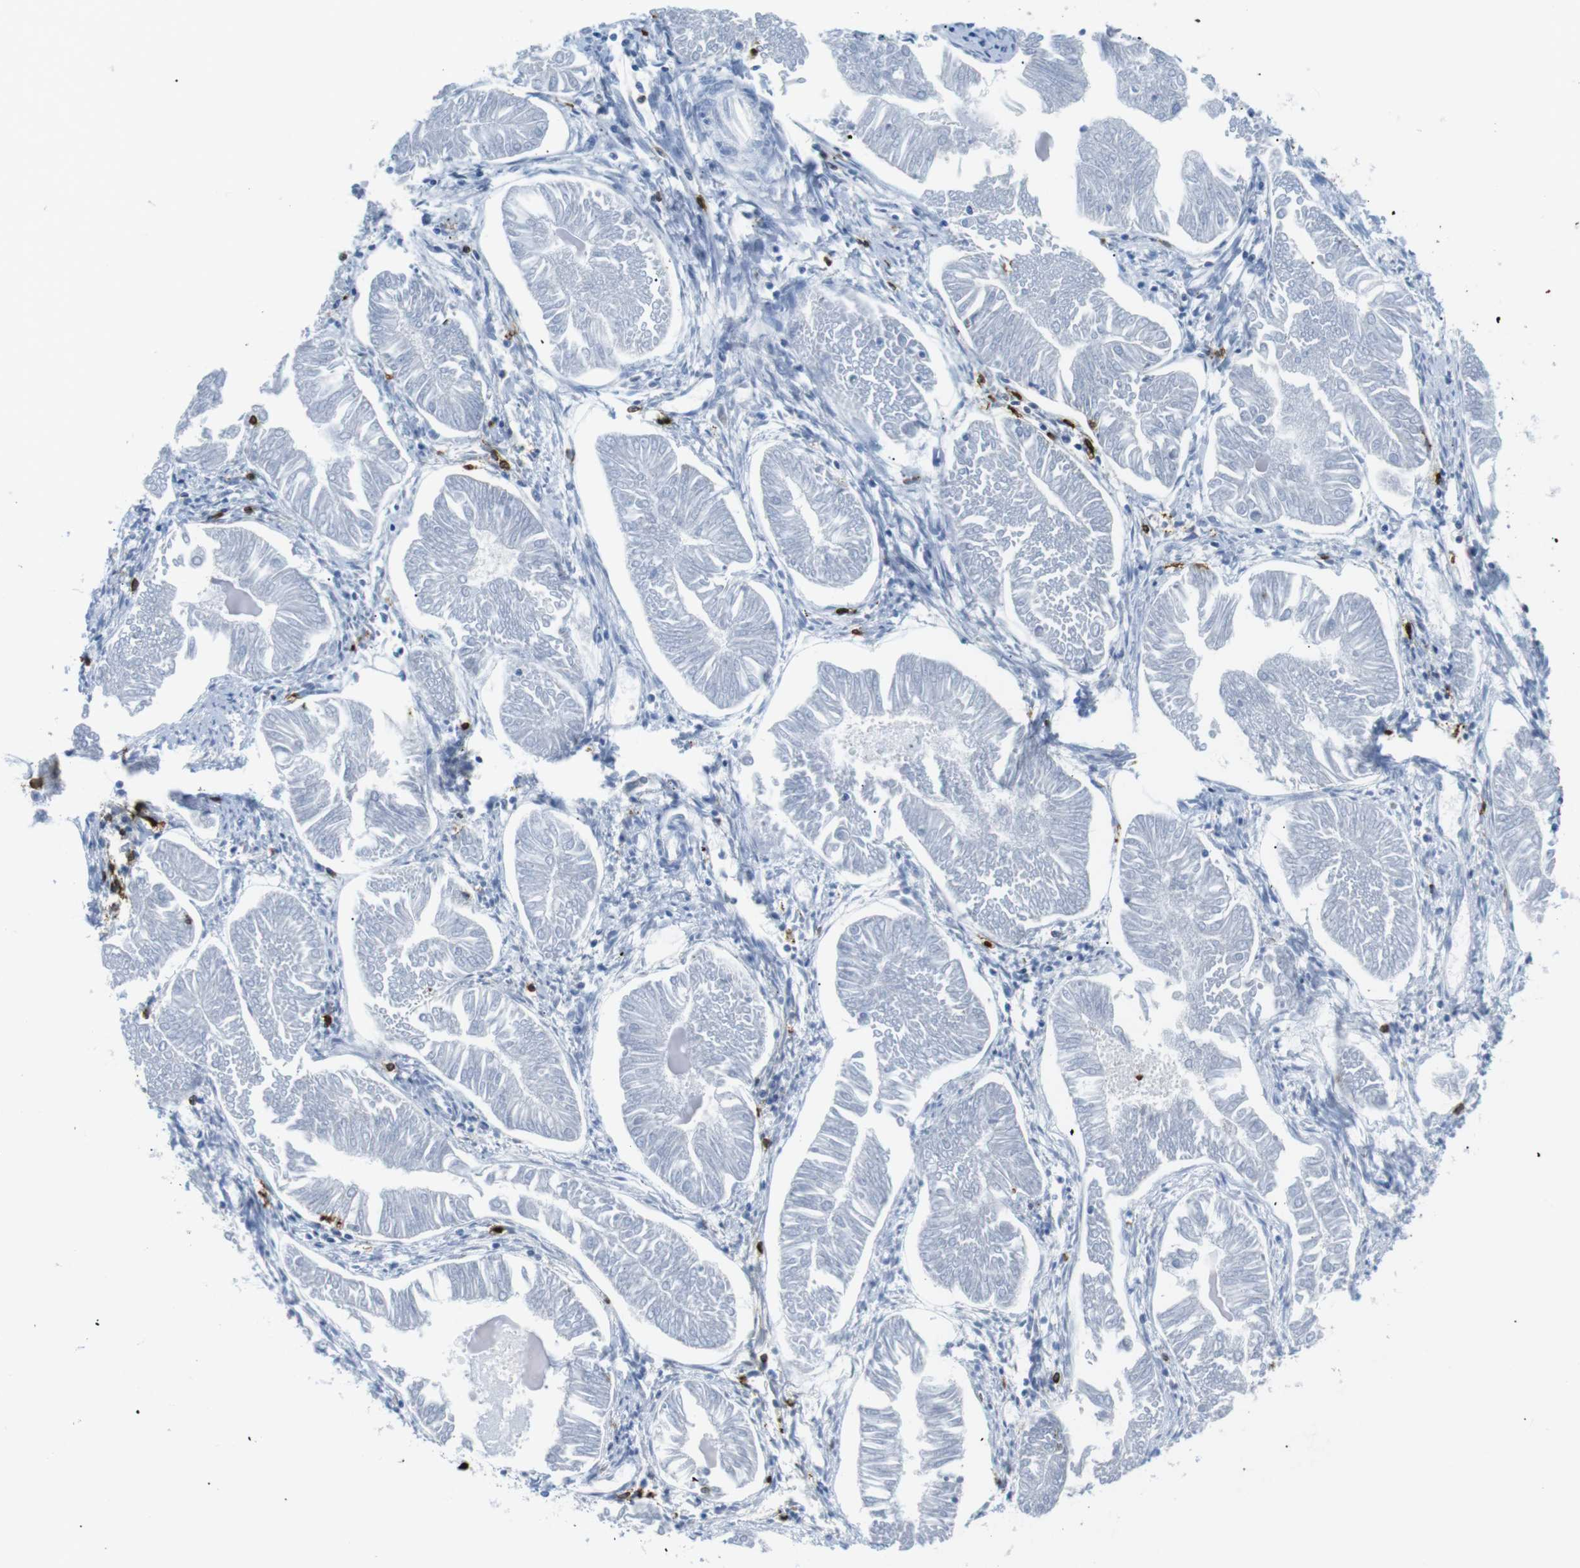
{"staining": {"intensity": "negative", "quantity": "none", "location": "none"}, "tissue": "endometrial cancer", "cell_type": "Tumor cells", "image_type": "cancer", "snomed": [{"axis": "morphology", "description": "Adenocarcinoma, NOS"}, {"axis": "topography", "description": "Endometrium"}], "caption": "Immunohistochemistry (IHC) of endometrial adenocarcinoma displays no staining in tumor cells.", "gene": "TNFRSF4", "patient": {"sex": "female", "age": 53}}